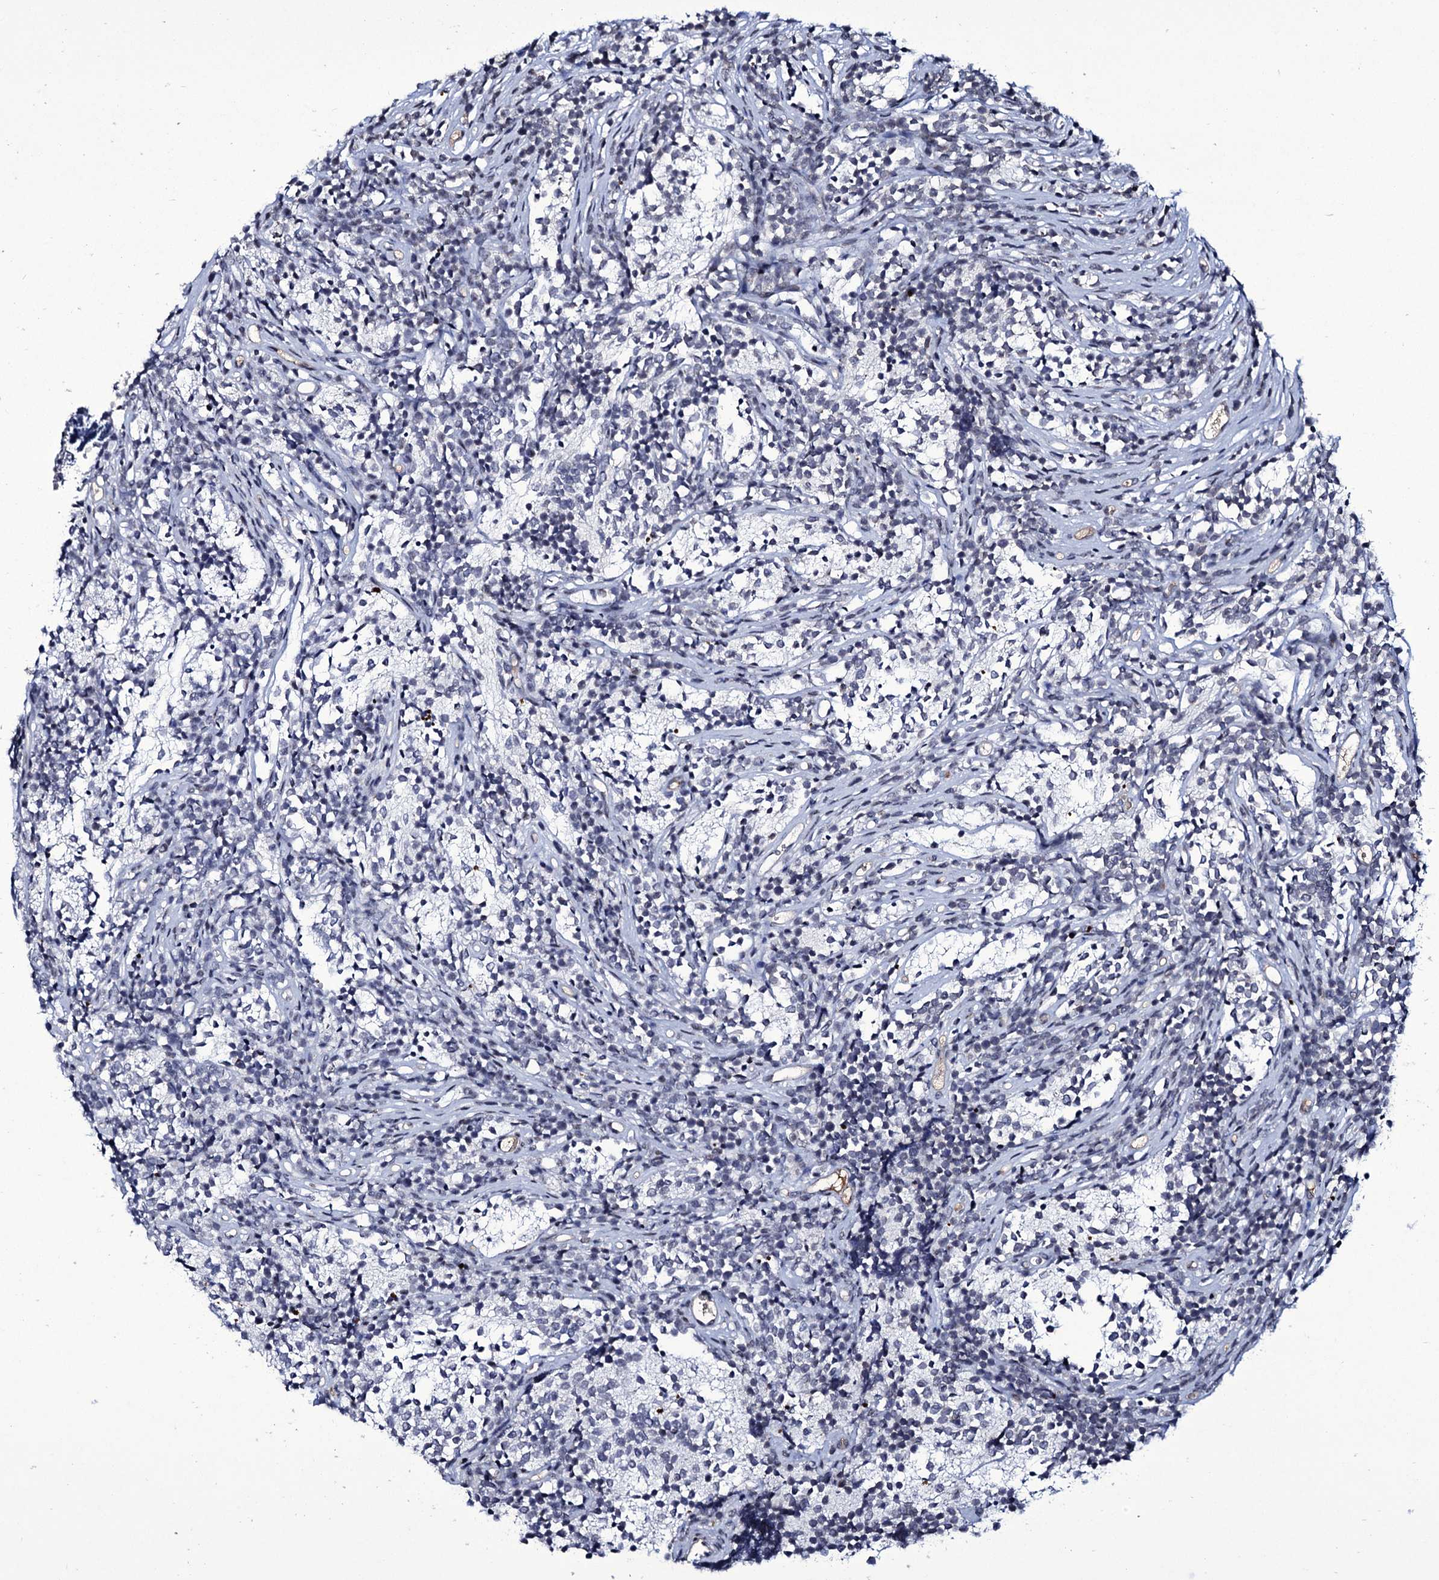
{"staining": {"intensity": "negative", "quantity": "none", "location": "none"}, "tissue": "glioma", "cell_type": "Tumor cells", "image_type": "cancer", "snomed": [{"axis": "morphology", "description": "Glioma, malignant, Low grade"}, {"axis": "topography", "description": "Brain"}], "caption": "Malignant glioma (low-grade) stained for a protein using IHC exhibits no expression tumor cells.", "gene": "ZC3H12C", "patient": {"sex": "female", "age": 1}}